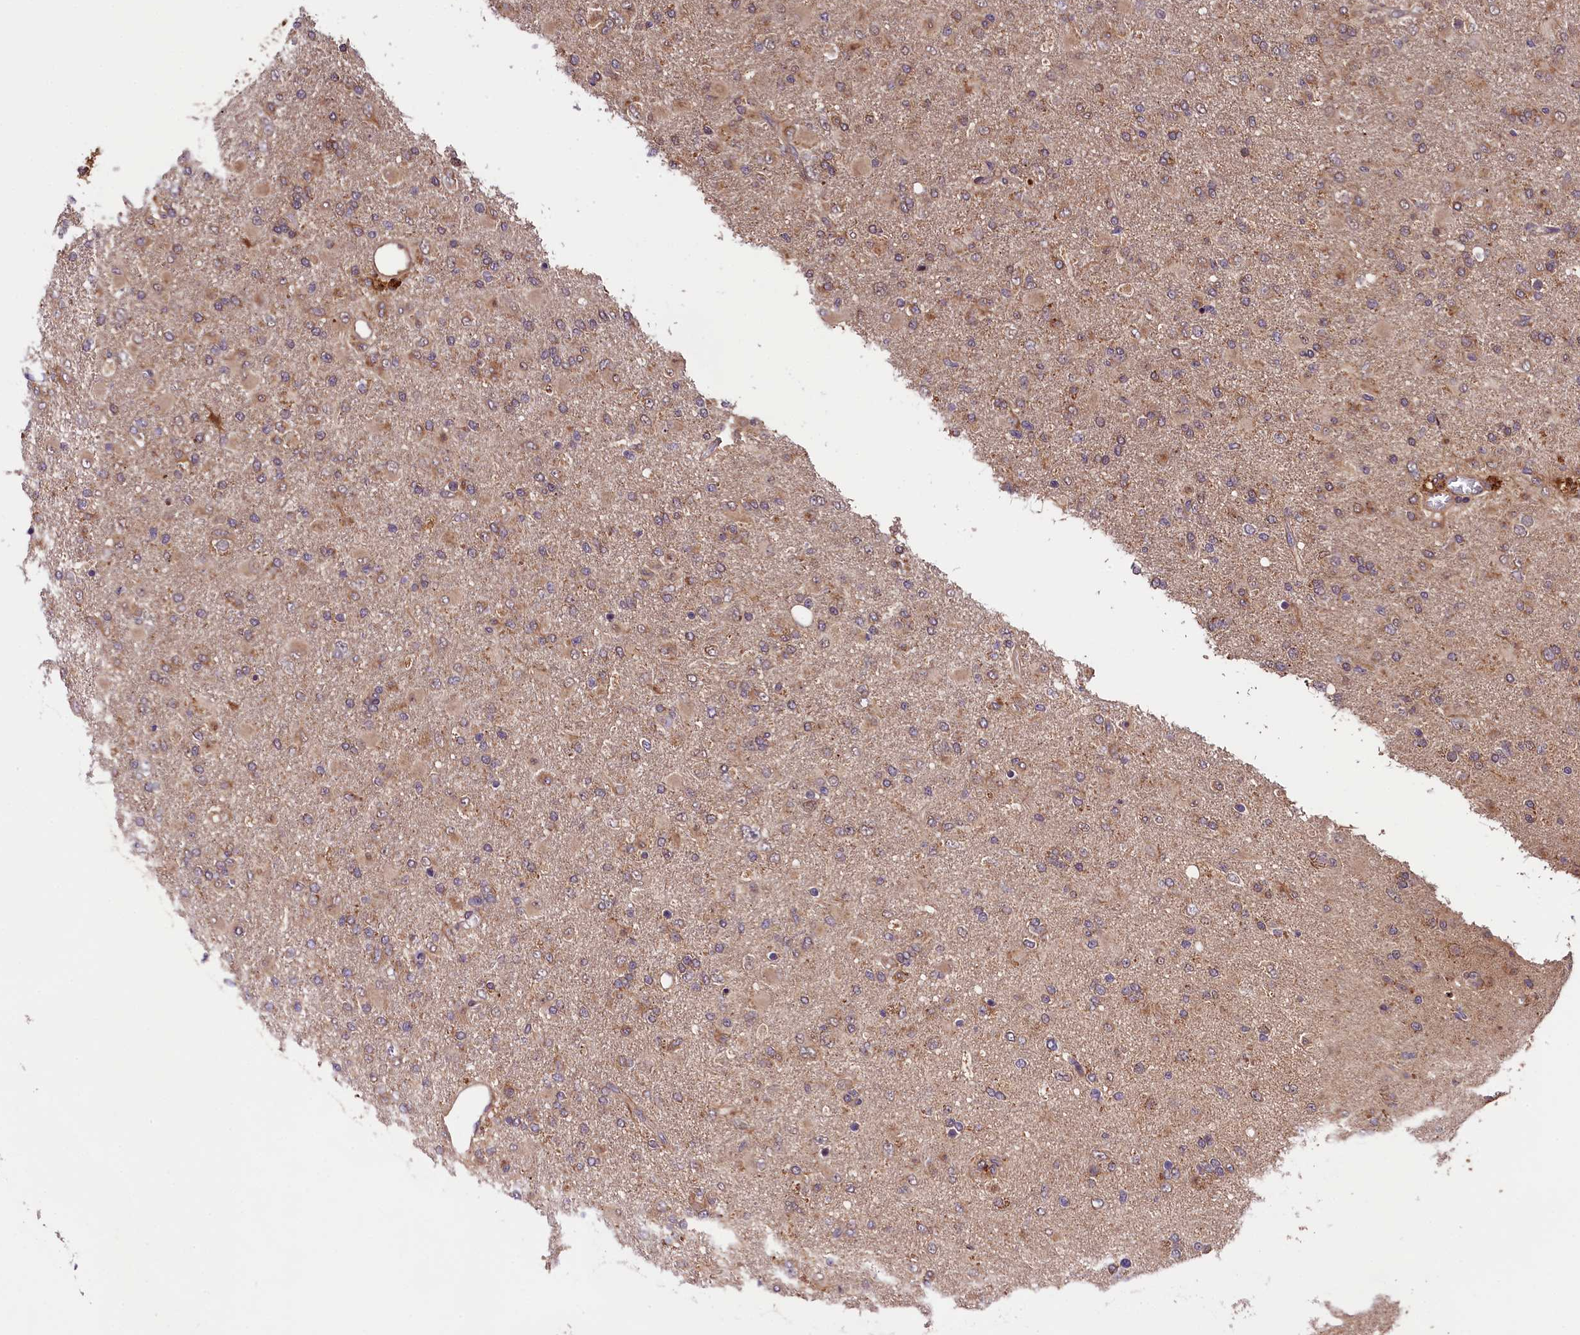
{"staining": {"intensity": "weak", "quantity": "<25%", "location": "cytoplasmic/membranous"}, "tissue": "glioma", "cell_type": "Tumor cells", "image_type": "cancer", "snomed": [{"axis": "morphology", "description": "Glioma, malignant, Low grade"}, {"axis": "topography", "description": "Brain"}], "caption": "Malignant low-grade glioma was stained to show a protein in brown. There is no significant positivity in tumor cells.", "gene": "DOHH", "patient": {"sex": "male", "age": 65}}